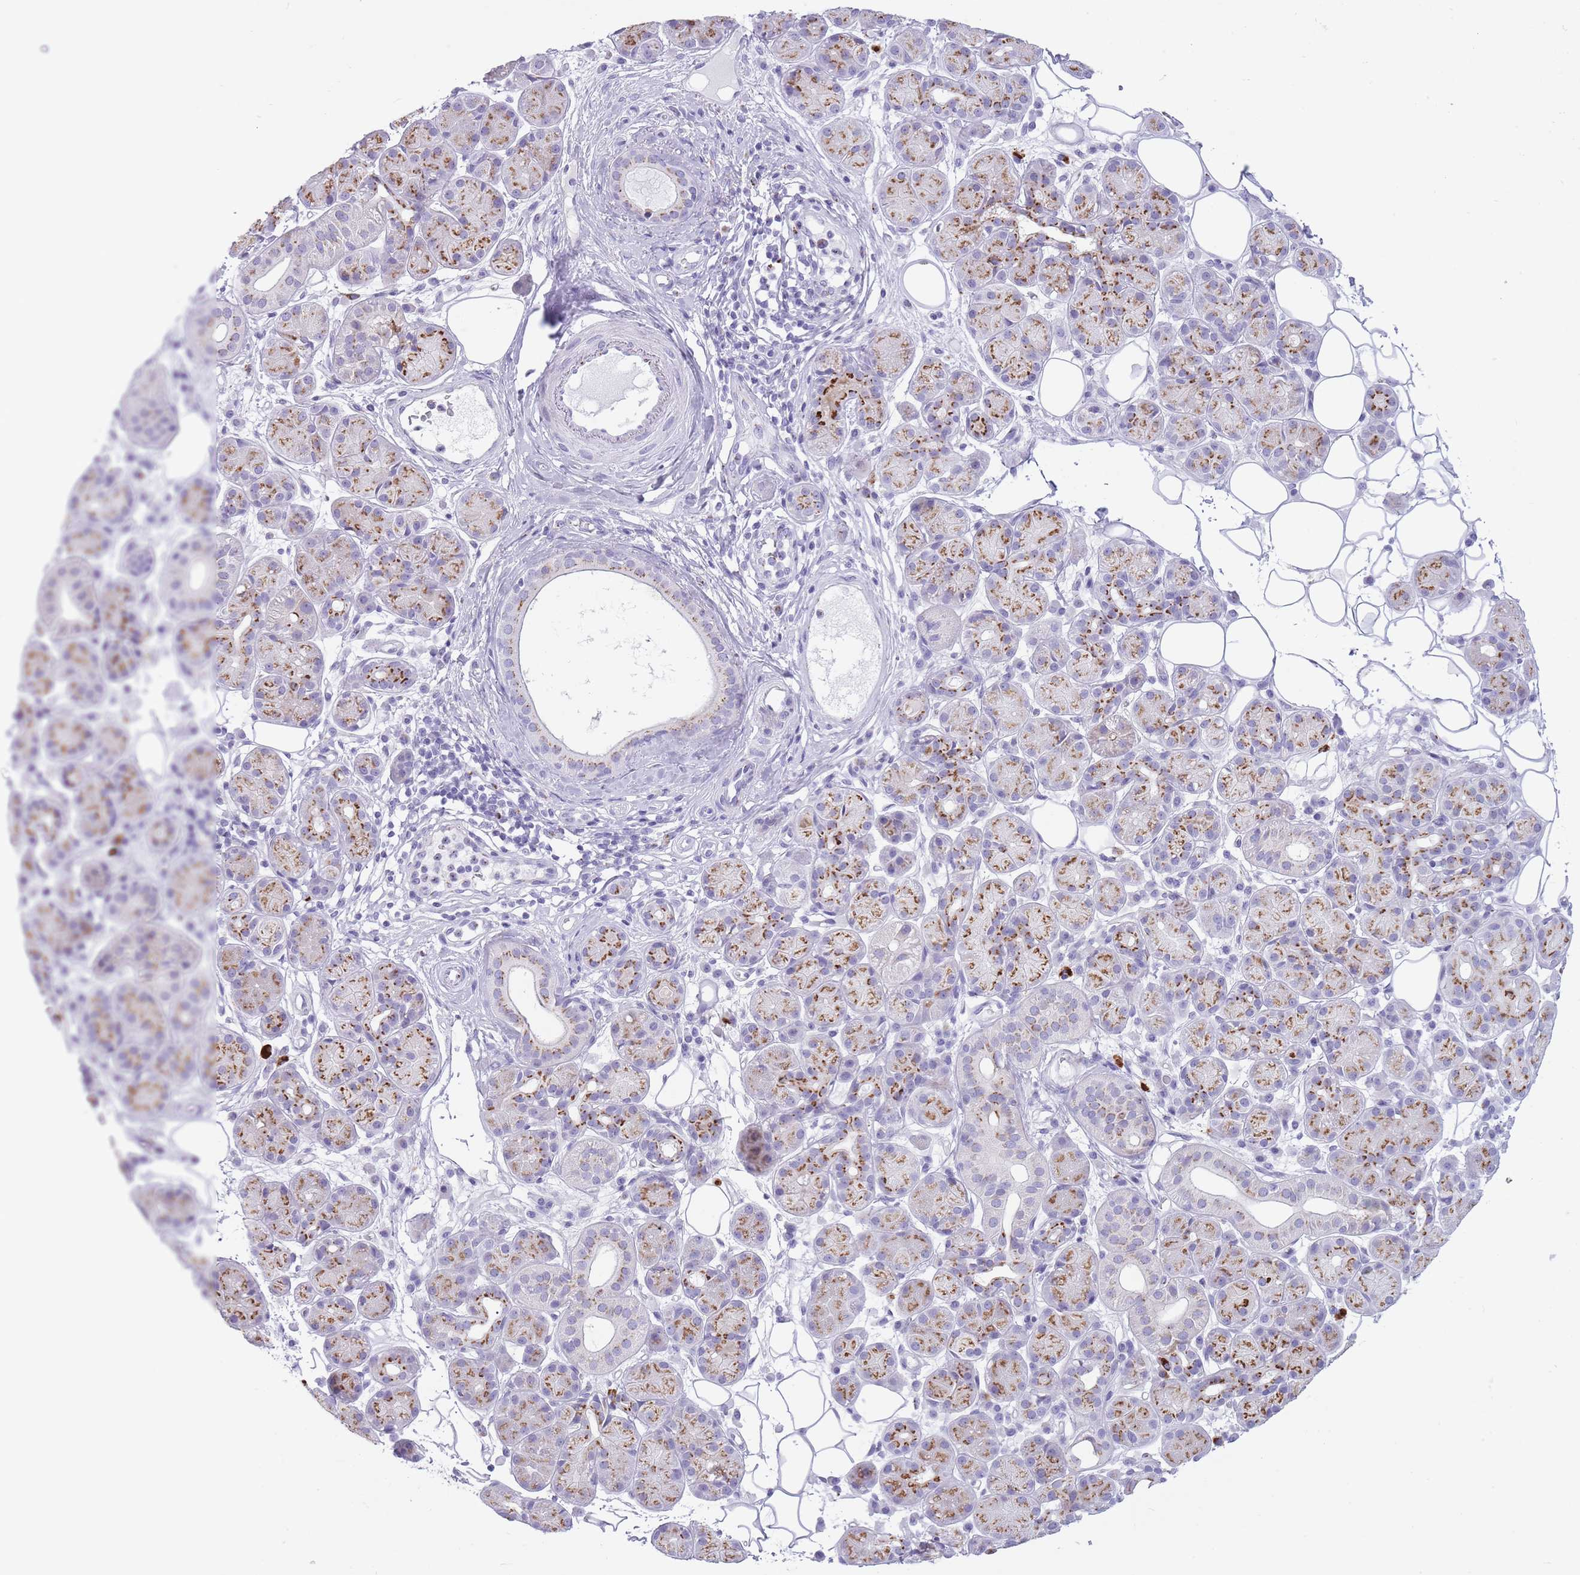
{"staining": {"intensity": "moderate", "quantity": ">75%", "location": "cytoplasmic/membranous"}, "tissue": "salivary gland", "cell_type": "Glandular cells", "image_type": "normal", "snomed": [{"axis": "morphology", "description": "Squamous cell carcinoma, NOS"}, {"axis": "topography", "description": "Skin"}, {"axis": "topography", "description": "Head-Neck"}], "caption": "The micrograph demonstrates a brown stain indicating the presence of a protein in the cytoplasmic/membranous of glandular cells in salivary gland. Immunohistochemistry stains the protein of interest in brown and the nuclei are stained blue.", "gene": "B4GALT2", "patient": {"sex": "male", "age": 80}}